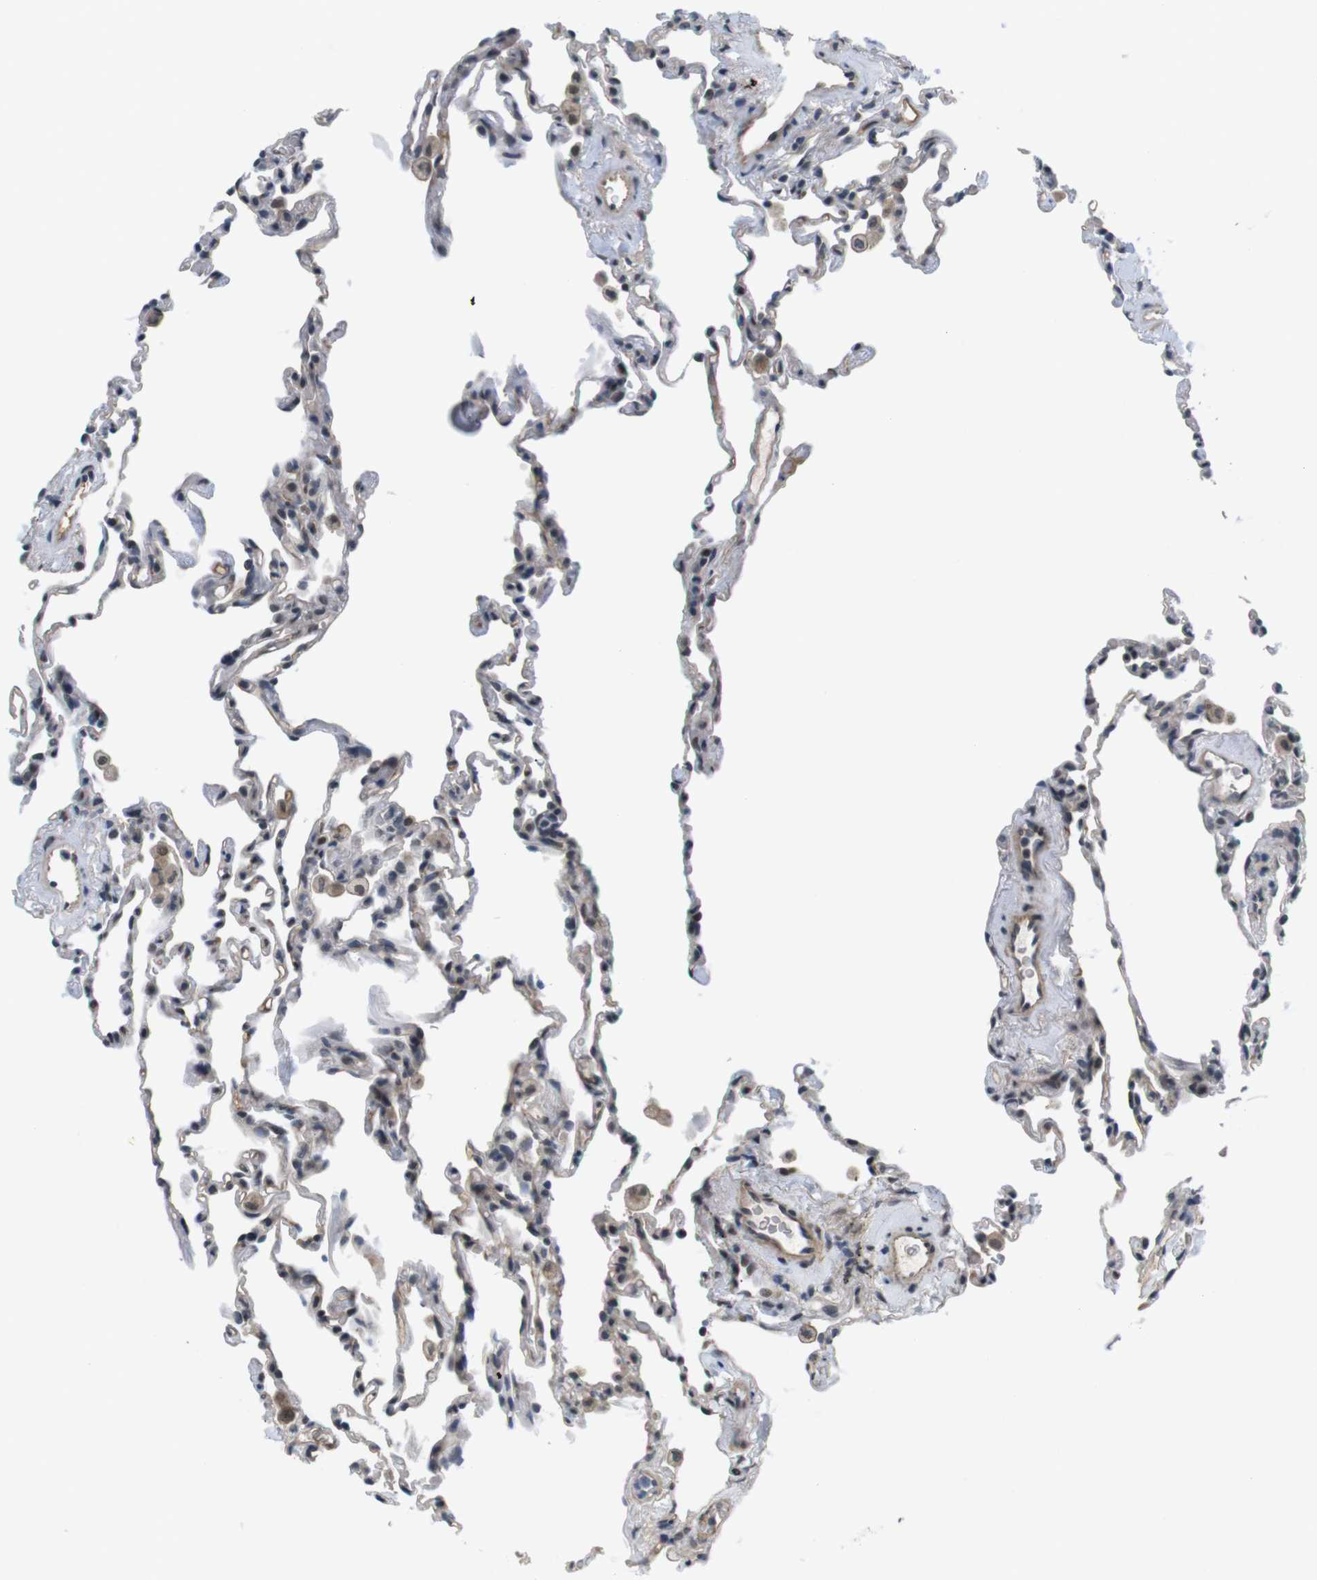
{"staining": {"intensity": "weak", "quantity": "<25%", "location": "cytoplasmic/membranous"}, "tissue": "lung", "cell_type": "Alveolar cells", "image_type": "normal", "snomed": [{"axis": "morphology", "description": "Normal tissue, NOS"}, {"axis": "topography", "description": "Lung"}], "caption": "This photomicrograph is of benign lung stained with immunohistochemistry to label a protein in brown with the nuclei are counter-stained blue. There is no positivity in alveolar cells. The staining was performed using DAB (3,3'-diaminobenzidine) to visualize the protein expression in brown, while the nuclei were stained in blue with hematoxylin (Magnification: 20x).", "gene": "SMCO2", "patient": {"sex": "male", "age": 59}}